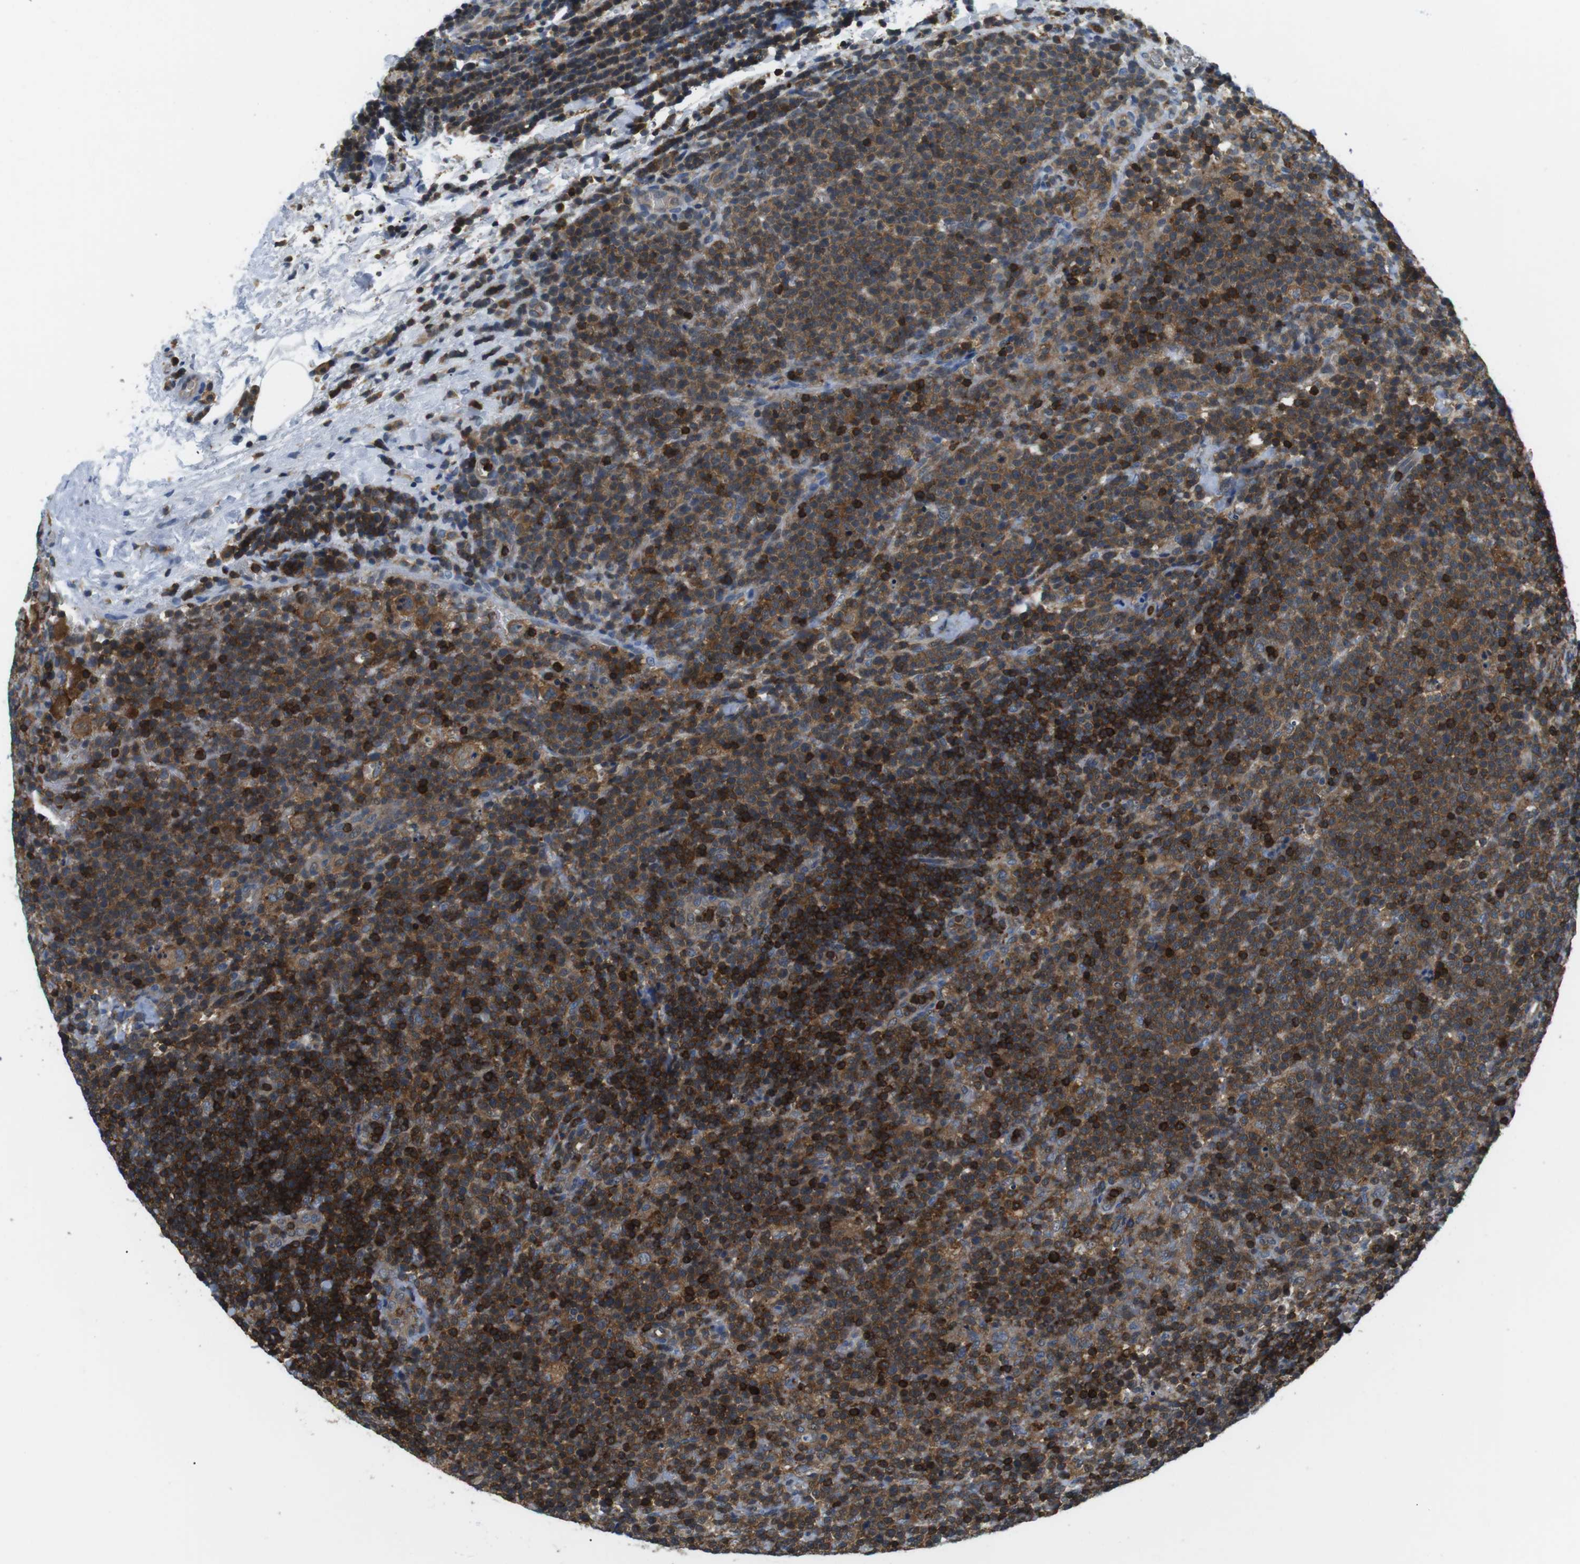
{"staining": {"intensity": "strong", "quantity": ">75%", "location": "cytoplasmic/membranous"}, "tissue": "lymphoma", "cell_type": "Tumor cells", "image_type": "cancer", "snomed": [{"axis": "morphology", "description": "Malignant lymphoma, non-Hodgkin's type, High grade"}, {"axis": "topography", "description": "Lymph node"}], "caption": "Strong cytoplasmic/membranous expression for a protein is appreciated in approximately >75% of tumor cells of malignant lymphoma, non-Hodgkin's type (high-grade) using IHC.", "gene": "STK10", "patient": {"sex": "male", "age": 61}}